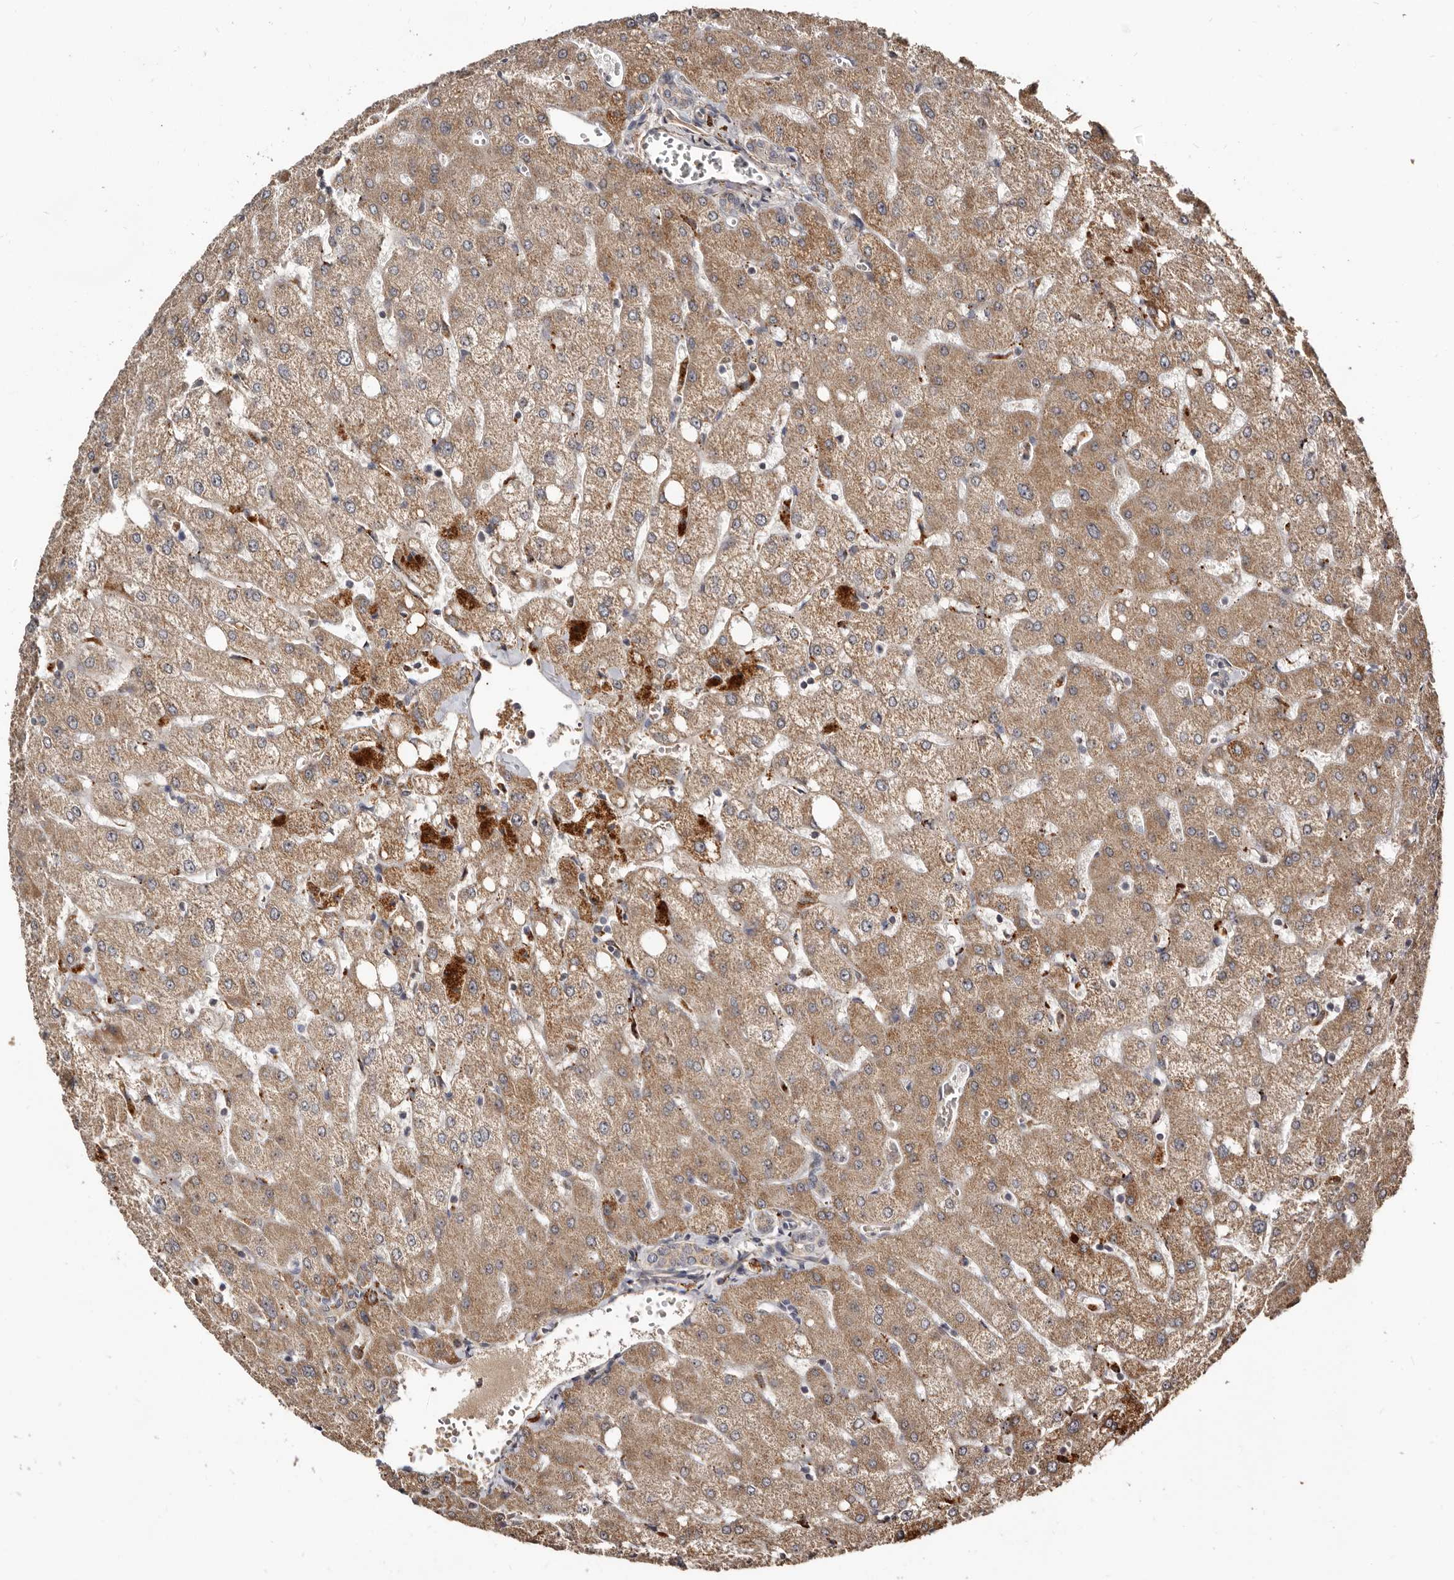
{"staining": {"intensity": "weak", "quantity": "25%-75%", "location": "cytoplasmic/membranous"}, "tissue": "liver", "cell_type": "Cholangiocytes", "image_type": "normal", "snomed": [{"axis": "morphology", "description": "Normal tissue, NOS"}, {"axis": "topography", "description": "Liver"}], "caption": "Immunohistochemical staining of unremarkable liver reveals 25%-75% levels of weak cytoplasmic/membranous protein staining in about 25%-75% of cholangiocytes. (IHC, brightfield microscopy, high magnification).", "gene": "AKAP7", "patient": {"sex": "female", "age": 54}}